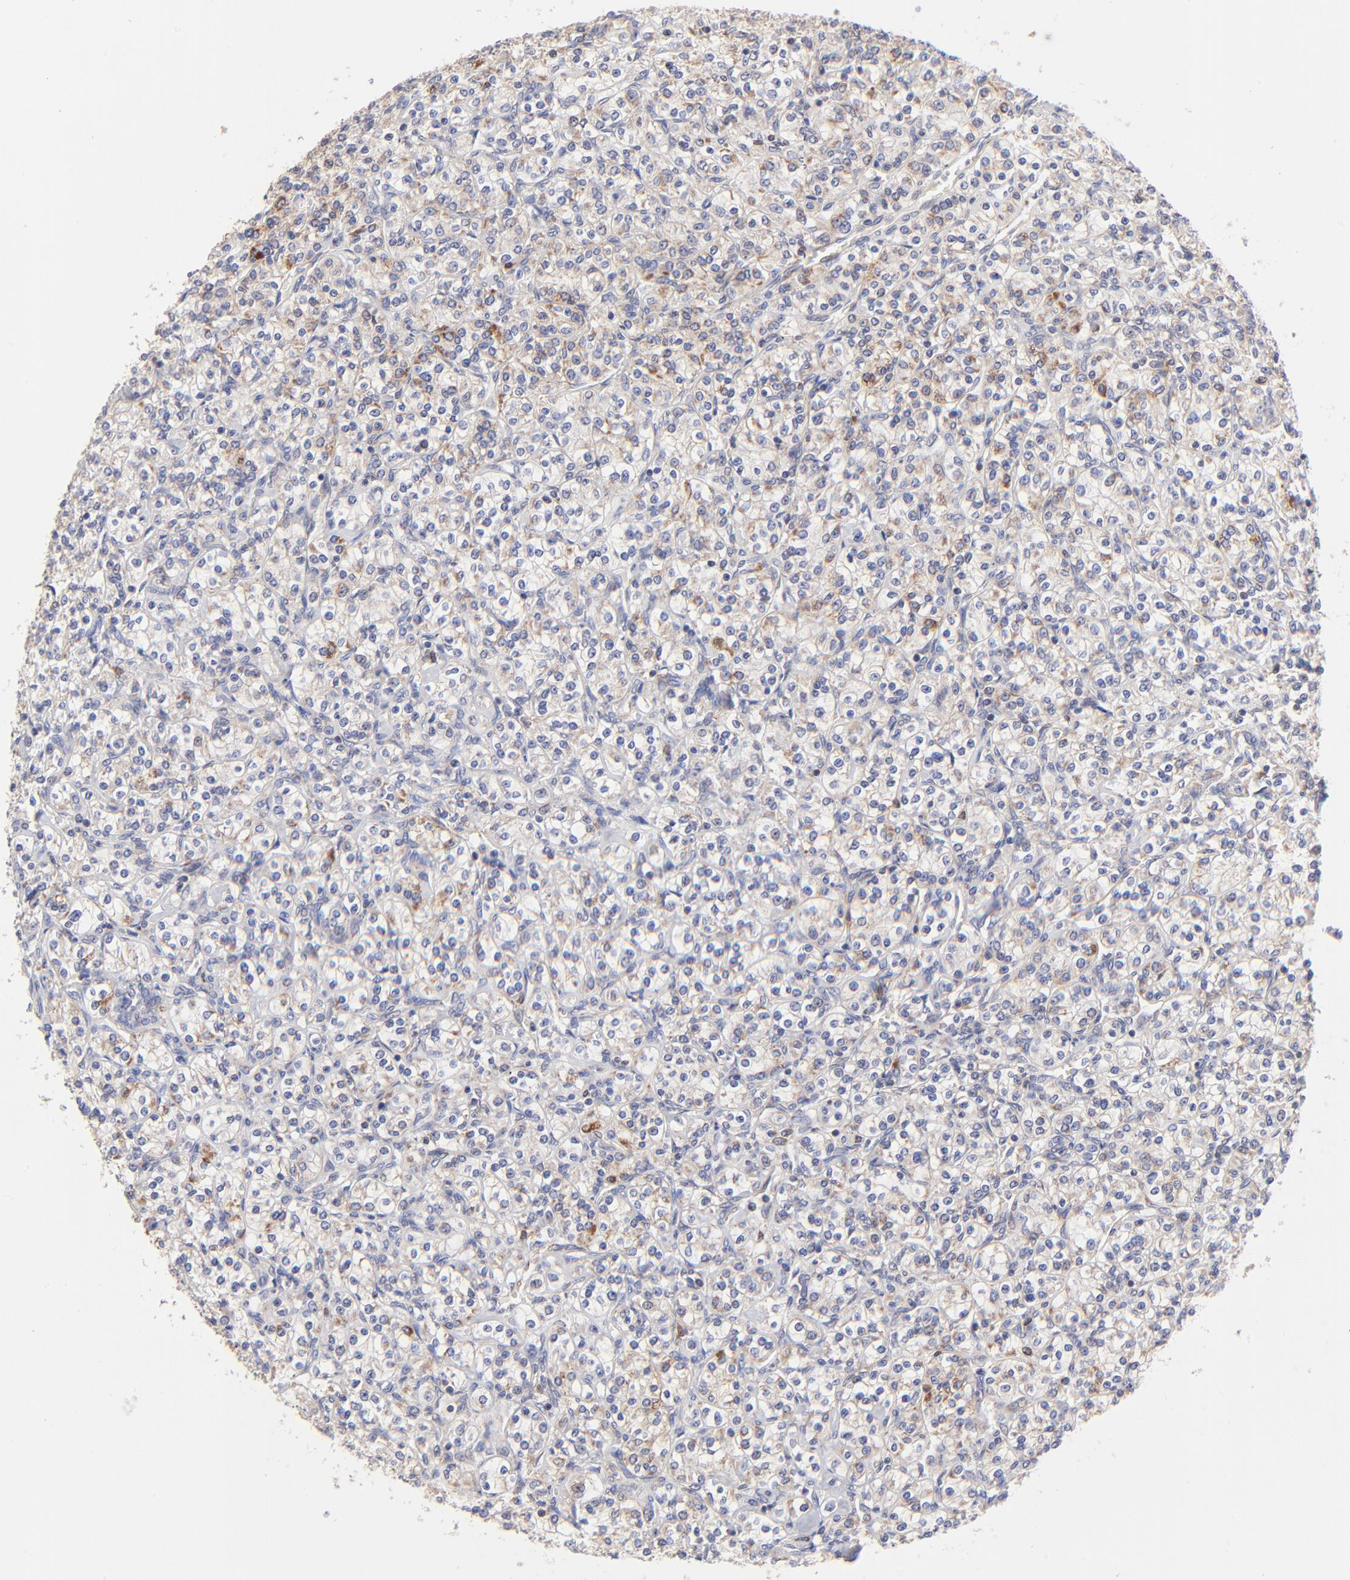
{"staining": {"intensity": "weak", "quantity": "<25%", "location": "cytoplasmic/membranous"}, "tissue": "renal cancer", "cell_type": "Tumor cells", "image_type": "cancer", "snomed": [{"axis": "morphology", "description": "Adenocarcinoma, NOS"}, {"axis": "topography", "description": "Kidney"}], "caption": "Tumor cells are negative for protein expression in human renal cancer.", "gene": "FBXL12", "patient": {"sex": "male", "age": 77}}